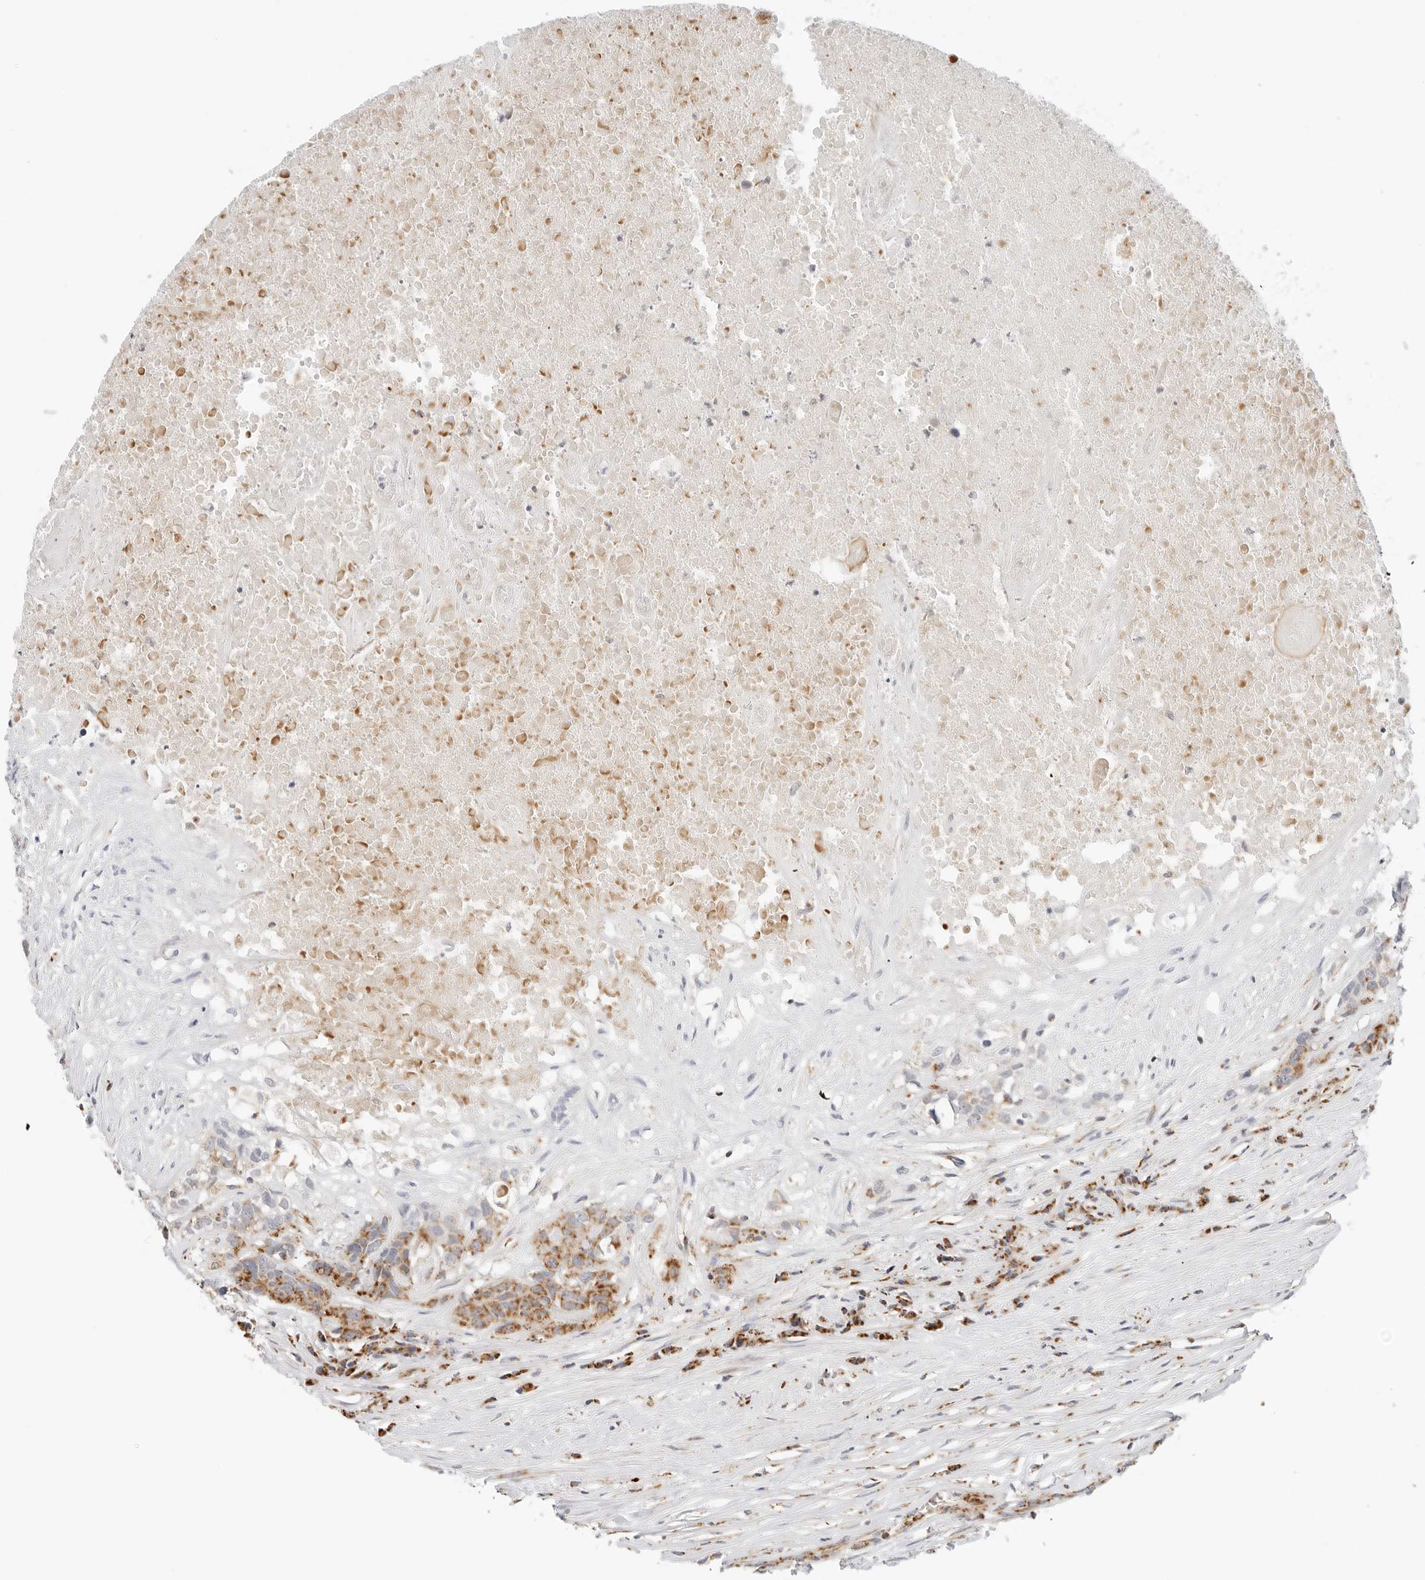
{"staining": {"intensity": "moderate", "quantity": ">75%", "location": "cytoplasmic/membranous"}, "tissue": "head and neck cancer", "cell_type": "Tumor cells", "image_type": "cancer", "snomed": [{"axis": "morphology", "description": "Squamous cell carcinoma, NOS"}, {"axis": "topography", "description": "Head-Neck"}], "caption": "Human head and neck cancer (squamous cell carcinoma) stained with a protein marker shows moderate staining in tumor cells.", "gene": "RC3H1", "patient": {"sex": "male", "age": 66}}